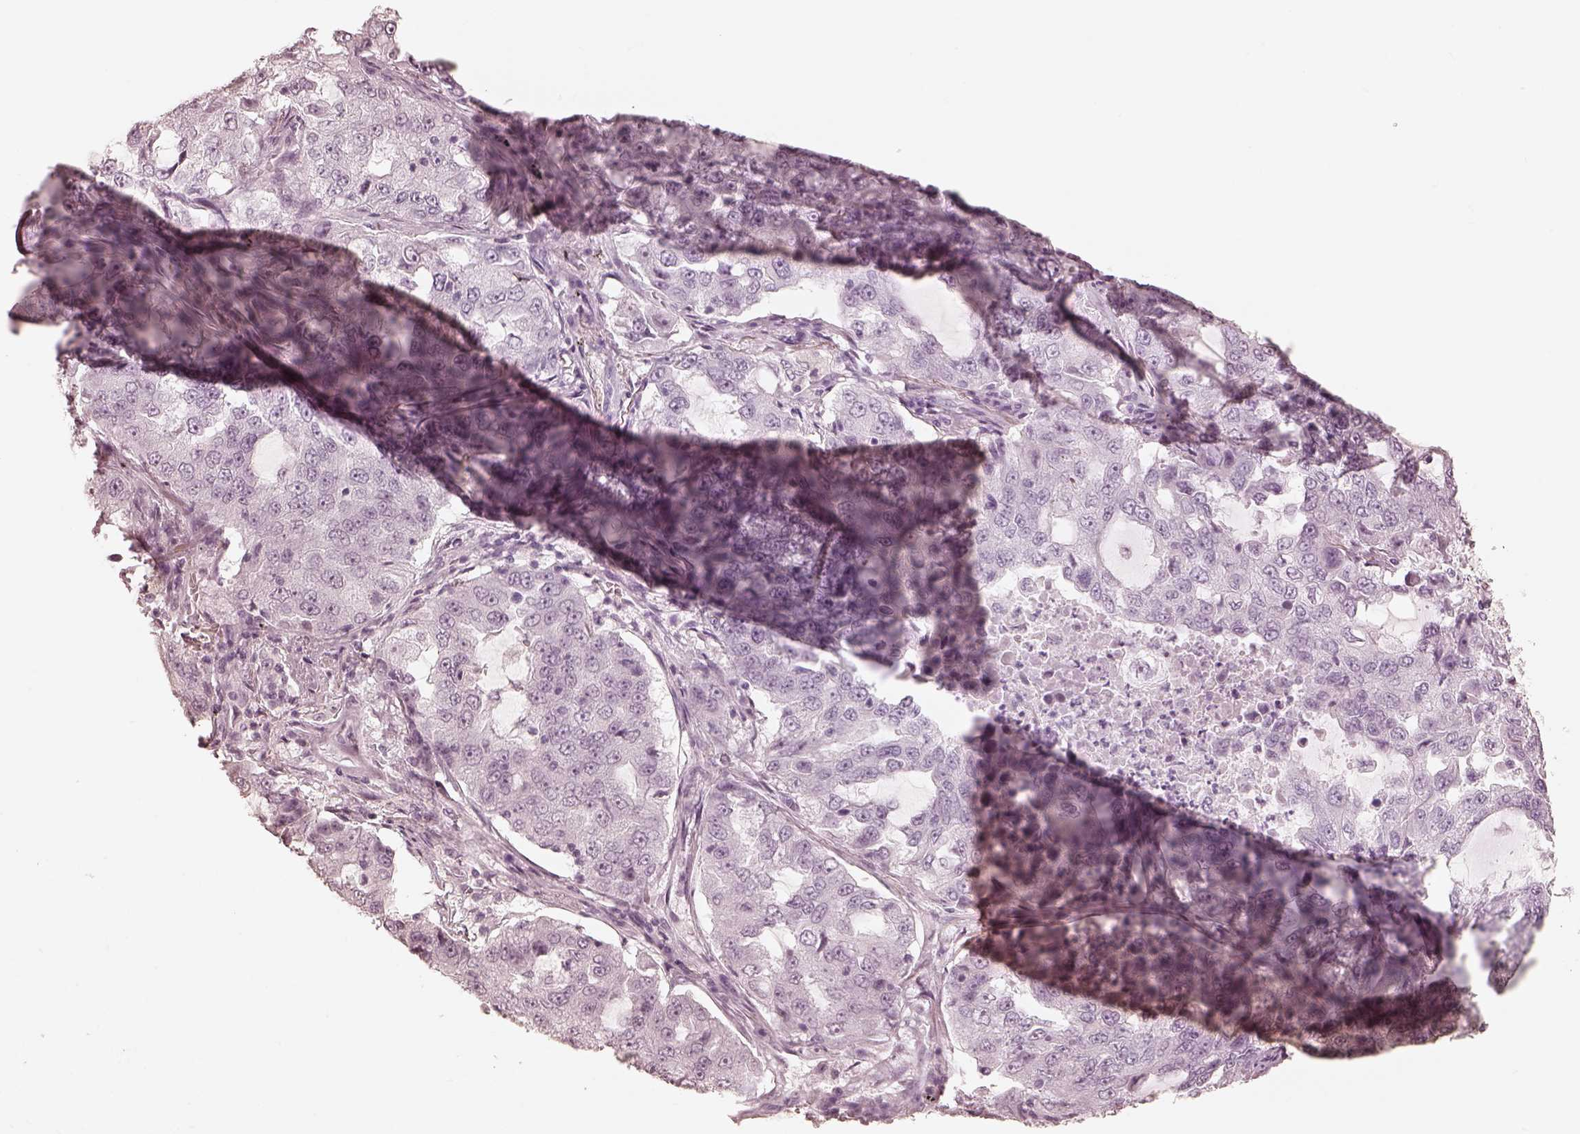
{"staining": {"intensity": "negative", "quantity": "none", "location": "none"}, "tissue": "lung cancer", "cell_type": "Tumor cells", "image_type": "cancer", "snomed": [{"axis": "morphology", "description": "Adenocarcinoma, NOS"}, {"axis": "topography", "description": "Lung"}], "caption": "The micrograph exhibits no staining of tumor cells in adenocarcinoma (lung).", "gene": "CALR3", "patient": {"sex": "female", "age": 61}}